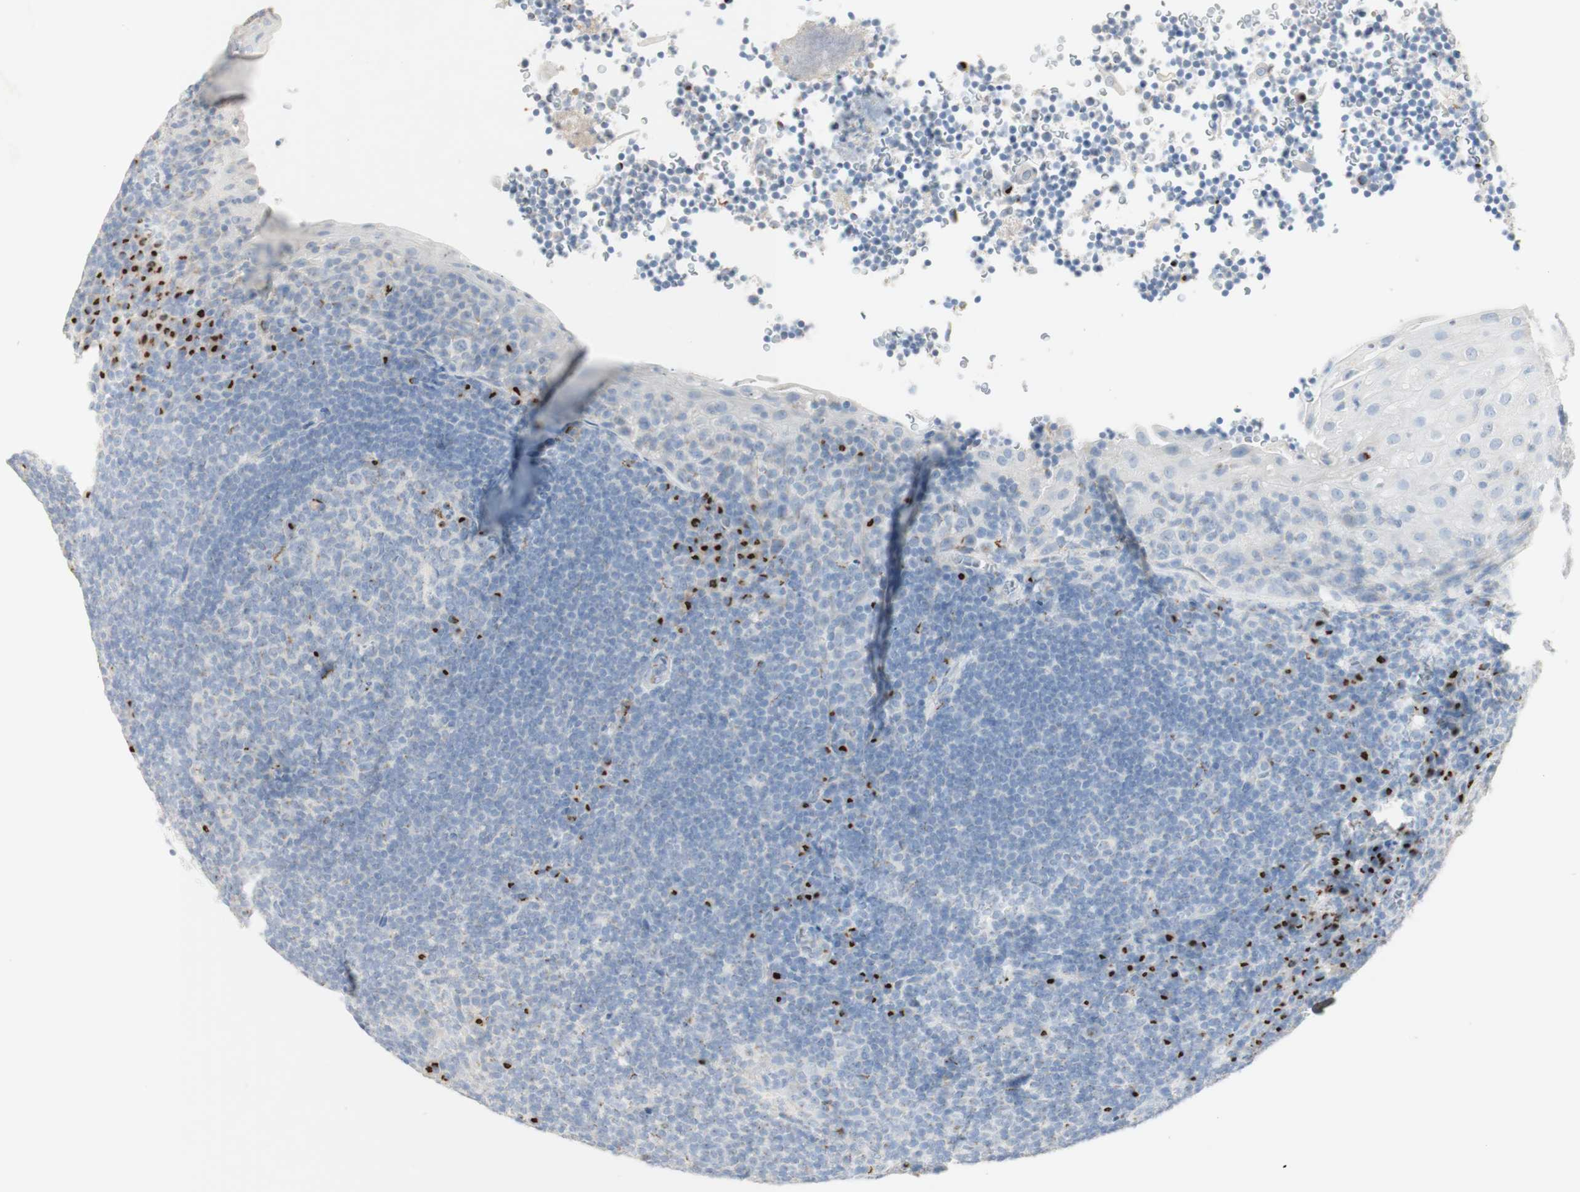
{"staining": {"intensity": "strong", "quantity": "<25%", "location": "cytoplasmic/membranous"}, "tissue": "tonsil", "cell_type": "Germinal center cells", "image_type": "normal", "snomed": [{"axis": "morphology", "description": "Normal tissue, NOS"}, {"axis": "topography", "description": "Tonsil"}], "caption": "Protein staining reveals strong cytoplasmic/membranous expression in about <25% of germinal center cells in normal tonsil.", "gene": "MANEA", "patient": {"sex": "male", "age": 37}}